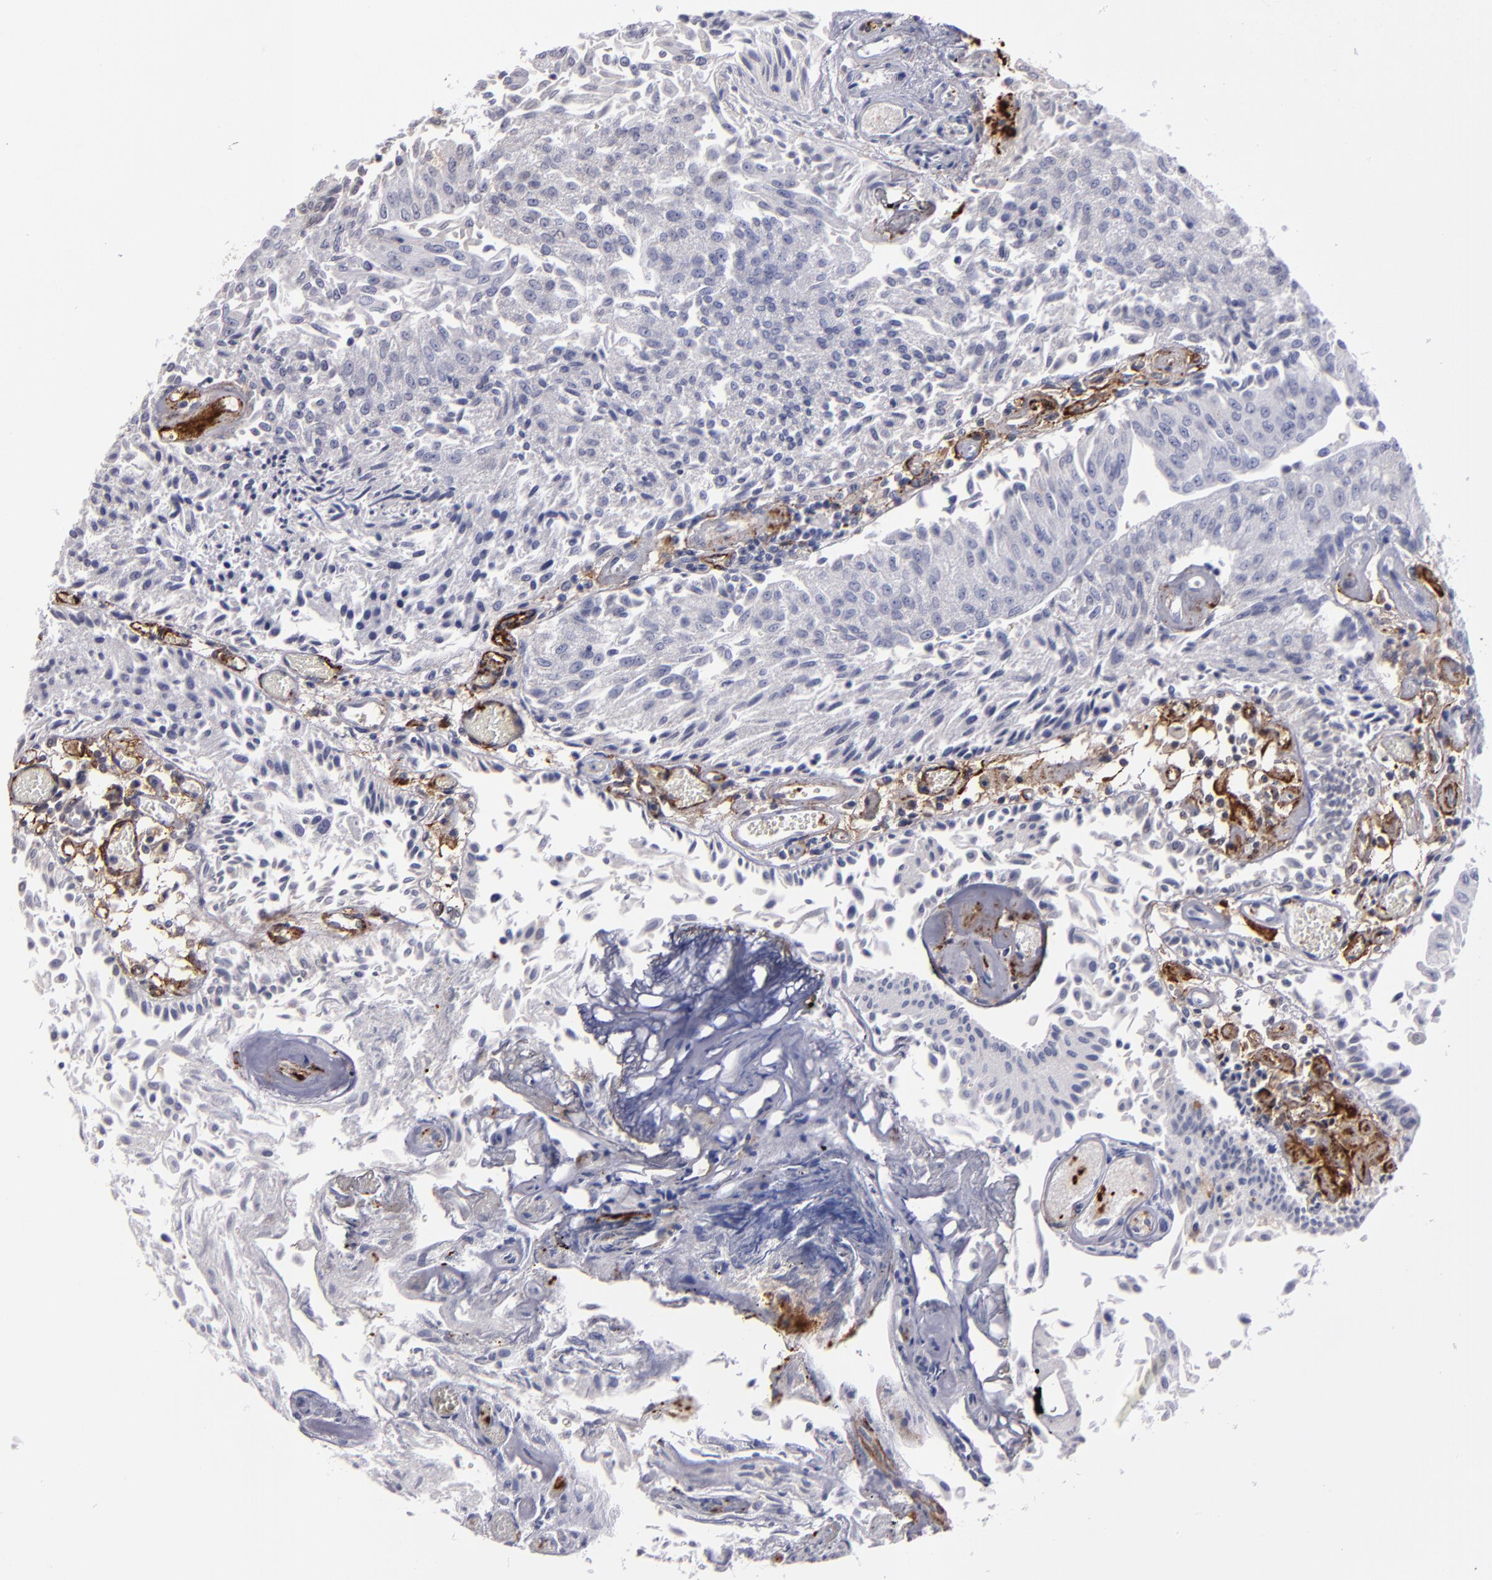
{"staining": {"intensity": "negative", "quantity": "none", "location": "none"}, "tissue": "urothelial cancer", "cell_type": "Tumor cells", "image_type": "cancer", "snomed": [{"axis": "morphology", "description": "Urothelial carcinoma, Low grade"}, {"axis": "topography", "description": "Urinary bladder"}], "caption": "Protein analysis of urothelial cancer reveals no significant expression in tumor cells. (DAB (3,3'-diaminobenzidine) immunohistochemistry (IHC) with hematoxylin counter stain).", "gene": "CD36", "patient": {"sex": "male", "age": 86}}